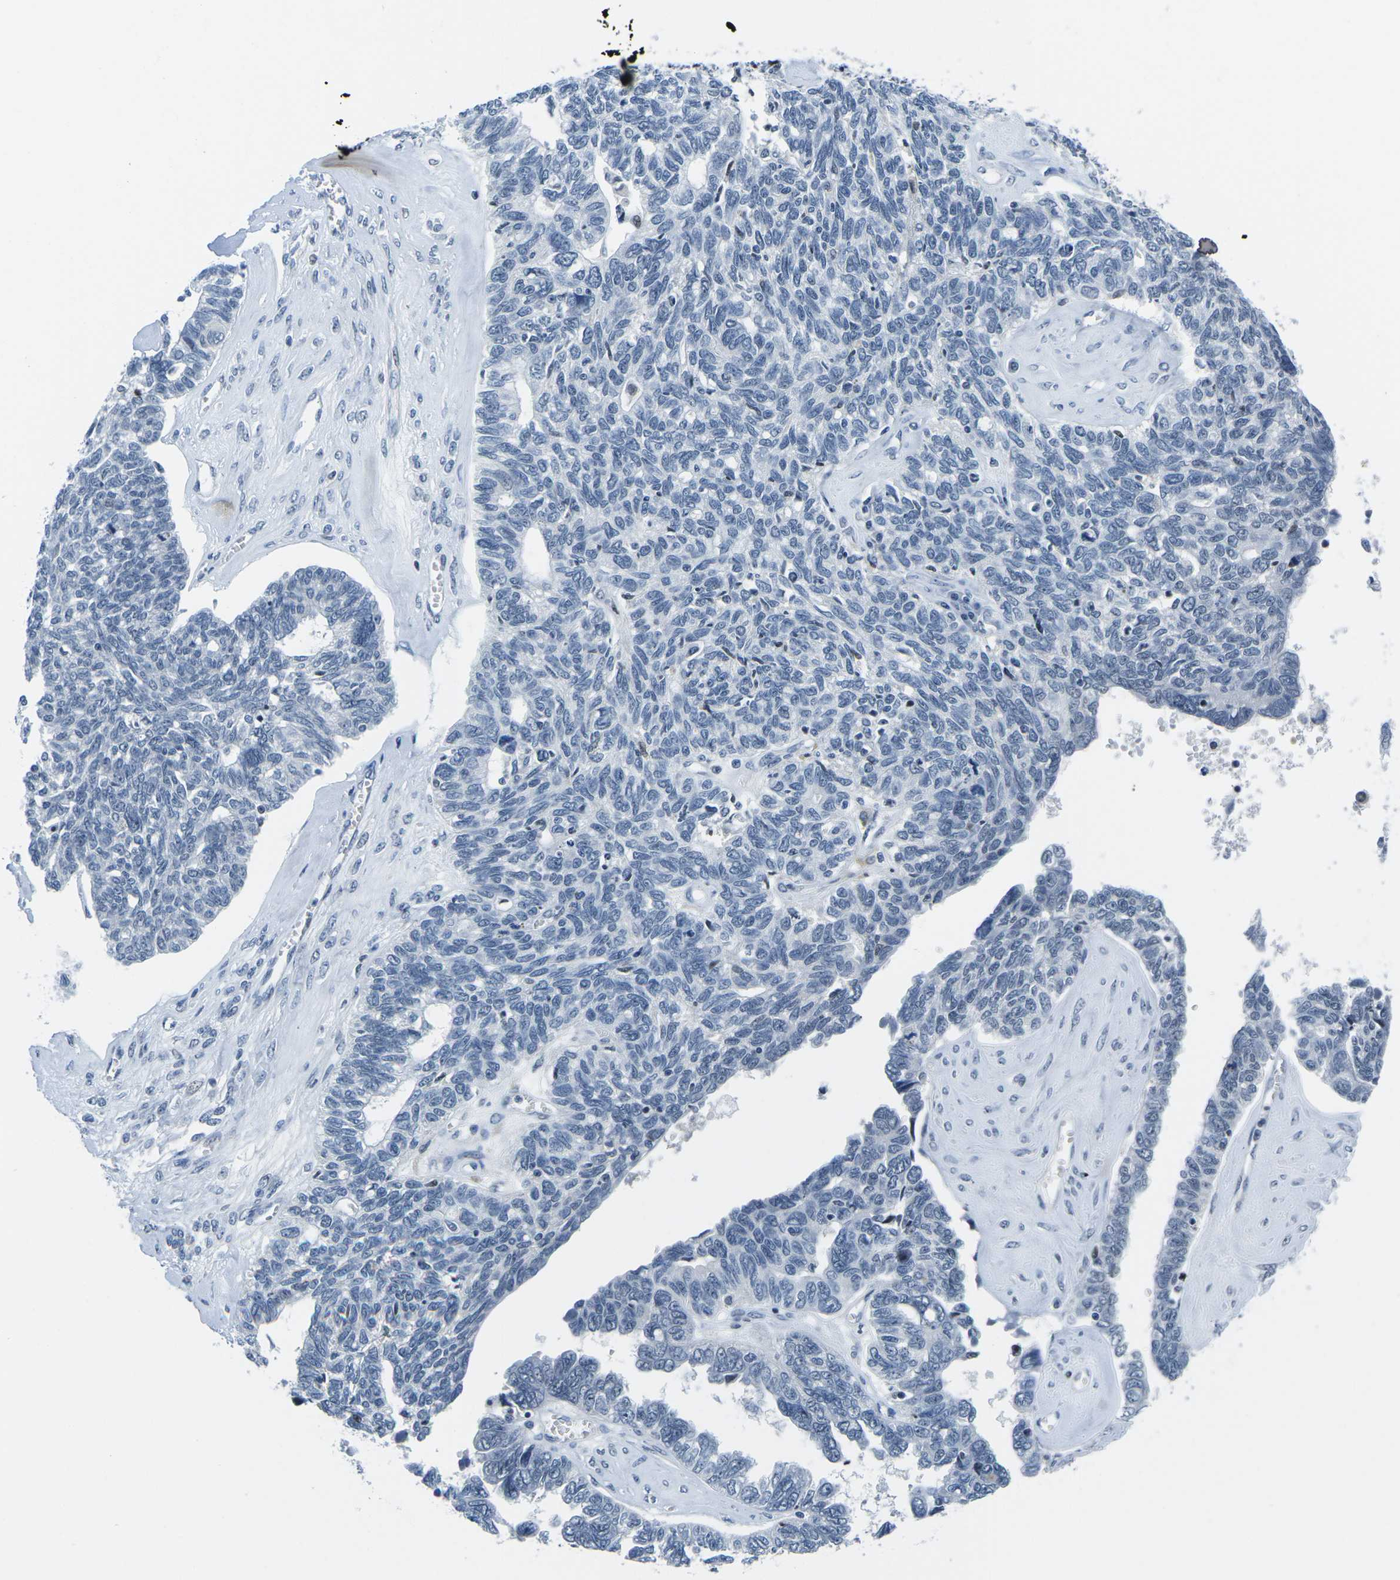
{"staining": {"intensity": "negative", "quantity": "none", "location": "none"}, "tissue": "ovarian cancer", "cell_type": "Tumor cells", "image_type": "cancer", "snomed": [{"axis": "morphology", "description": "Cystadenocarcinoma, serous, NOS"}, {"axis": "topography", "description": "Ovary"}], "caption": "Tumor cells show no significant expression in ovarian cancer.", "gene": "PRPF8", "patient": {"sex": "female", "age": 79}}